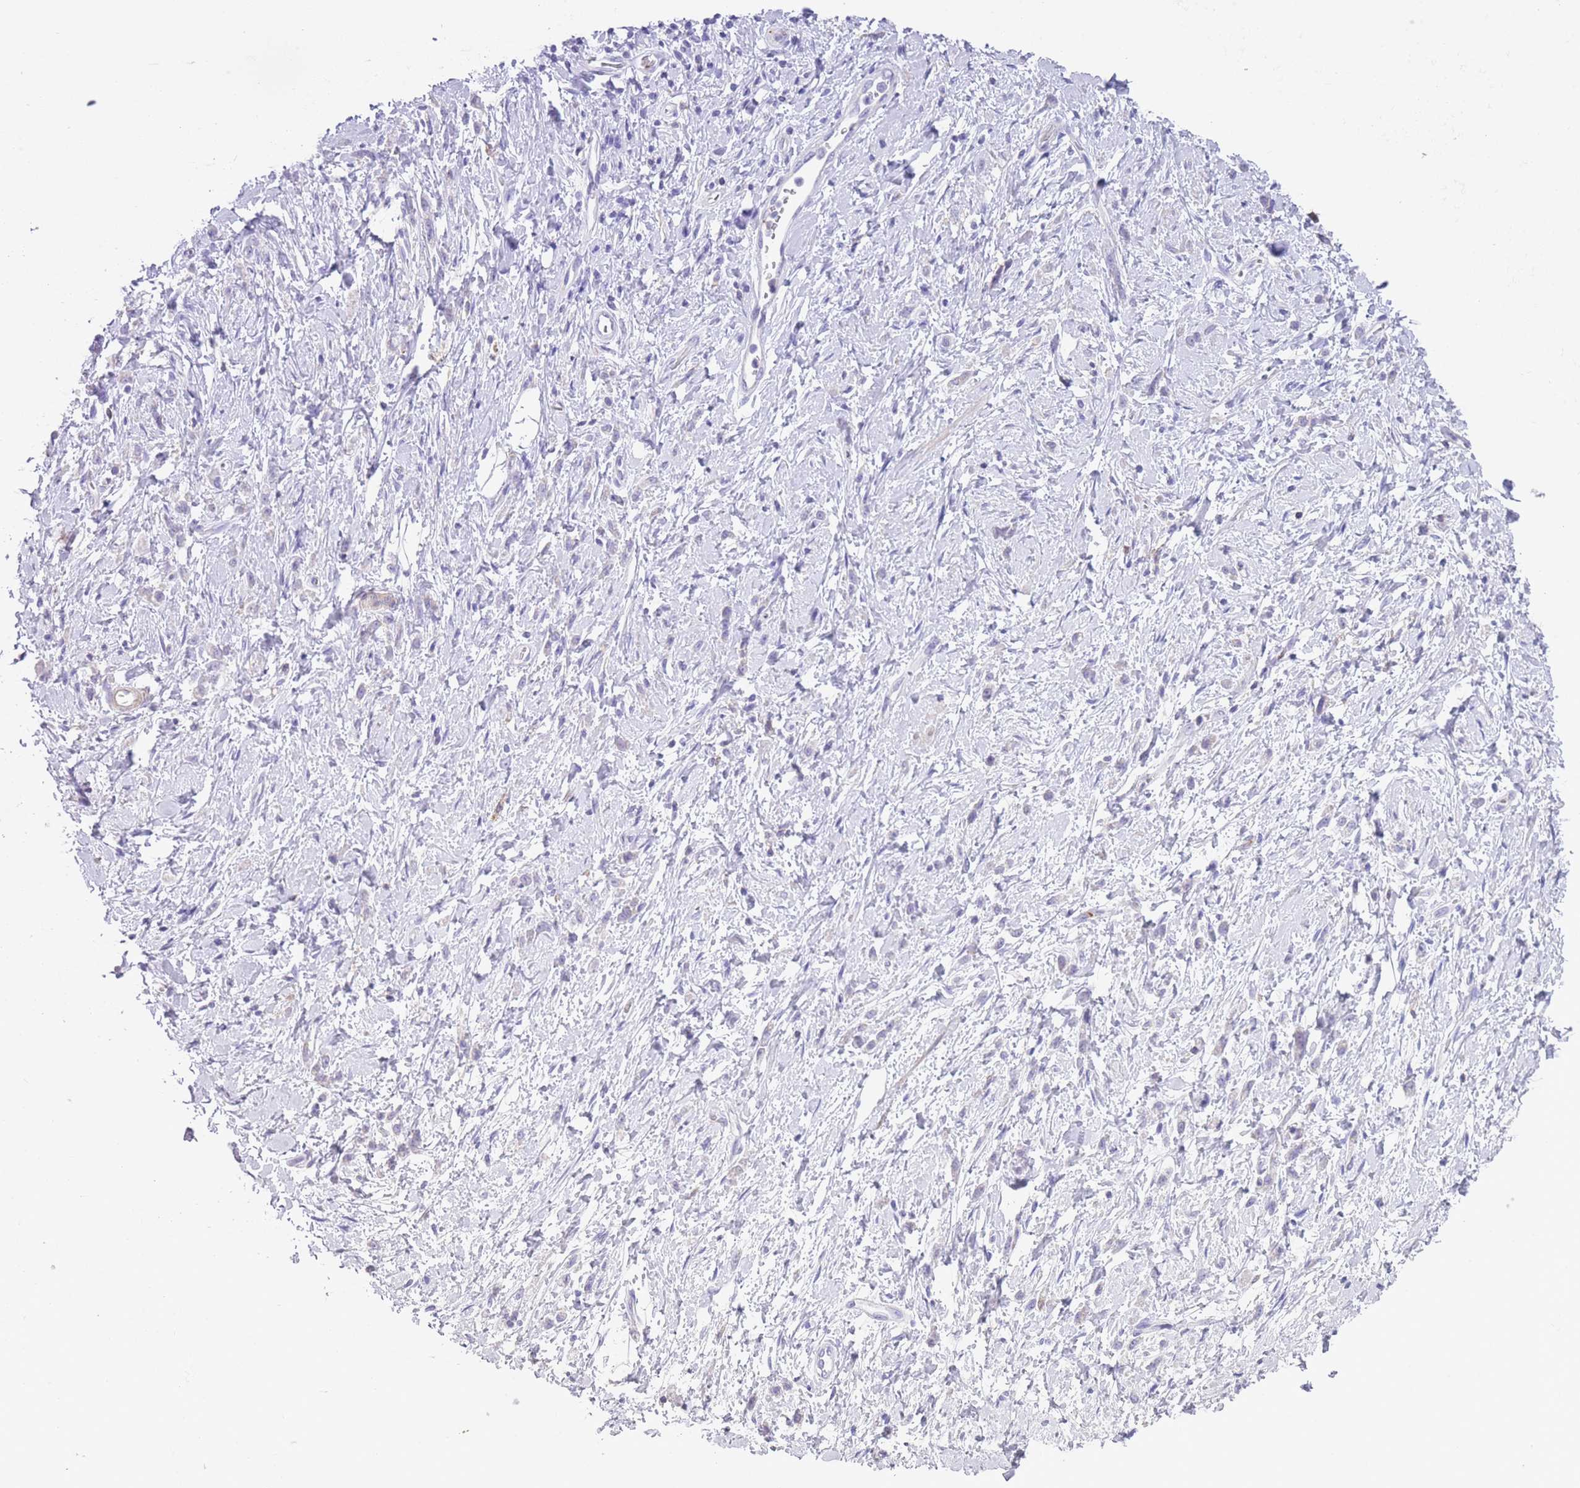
{"staining": {"intensity": "negative", "quantity": "none", "location": "none"}, "tissue": "stomach cancer", "cell_type": "Tumor cells", "image_type": "cancer", "snomed": [{"axis": "morphology", "description": "Adenocarcinoma, NOS"}, {"axis": "topography", "description": "Stomach"}], "caption": "Human stomach adenocarcinoma stained for a protein using immunohistochemistry exhibits no positivity in tumor cells.", "gene": "LDB3", "patient": {"sex": "female", "age": 60}}